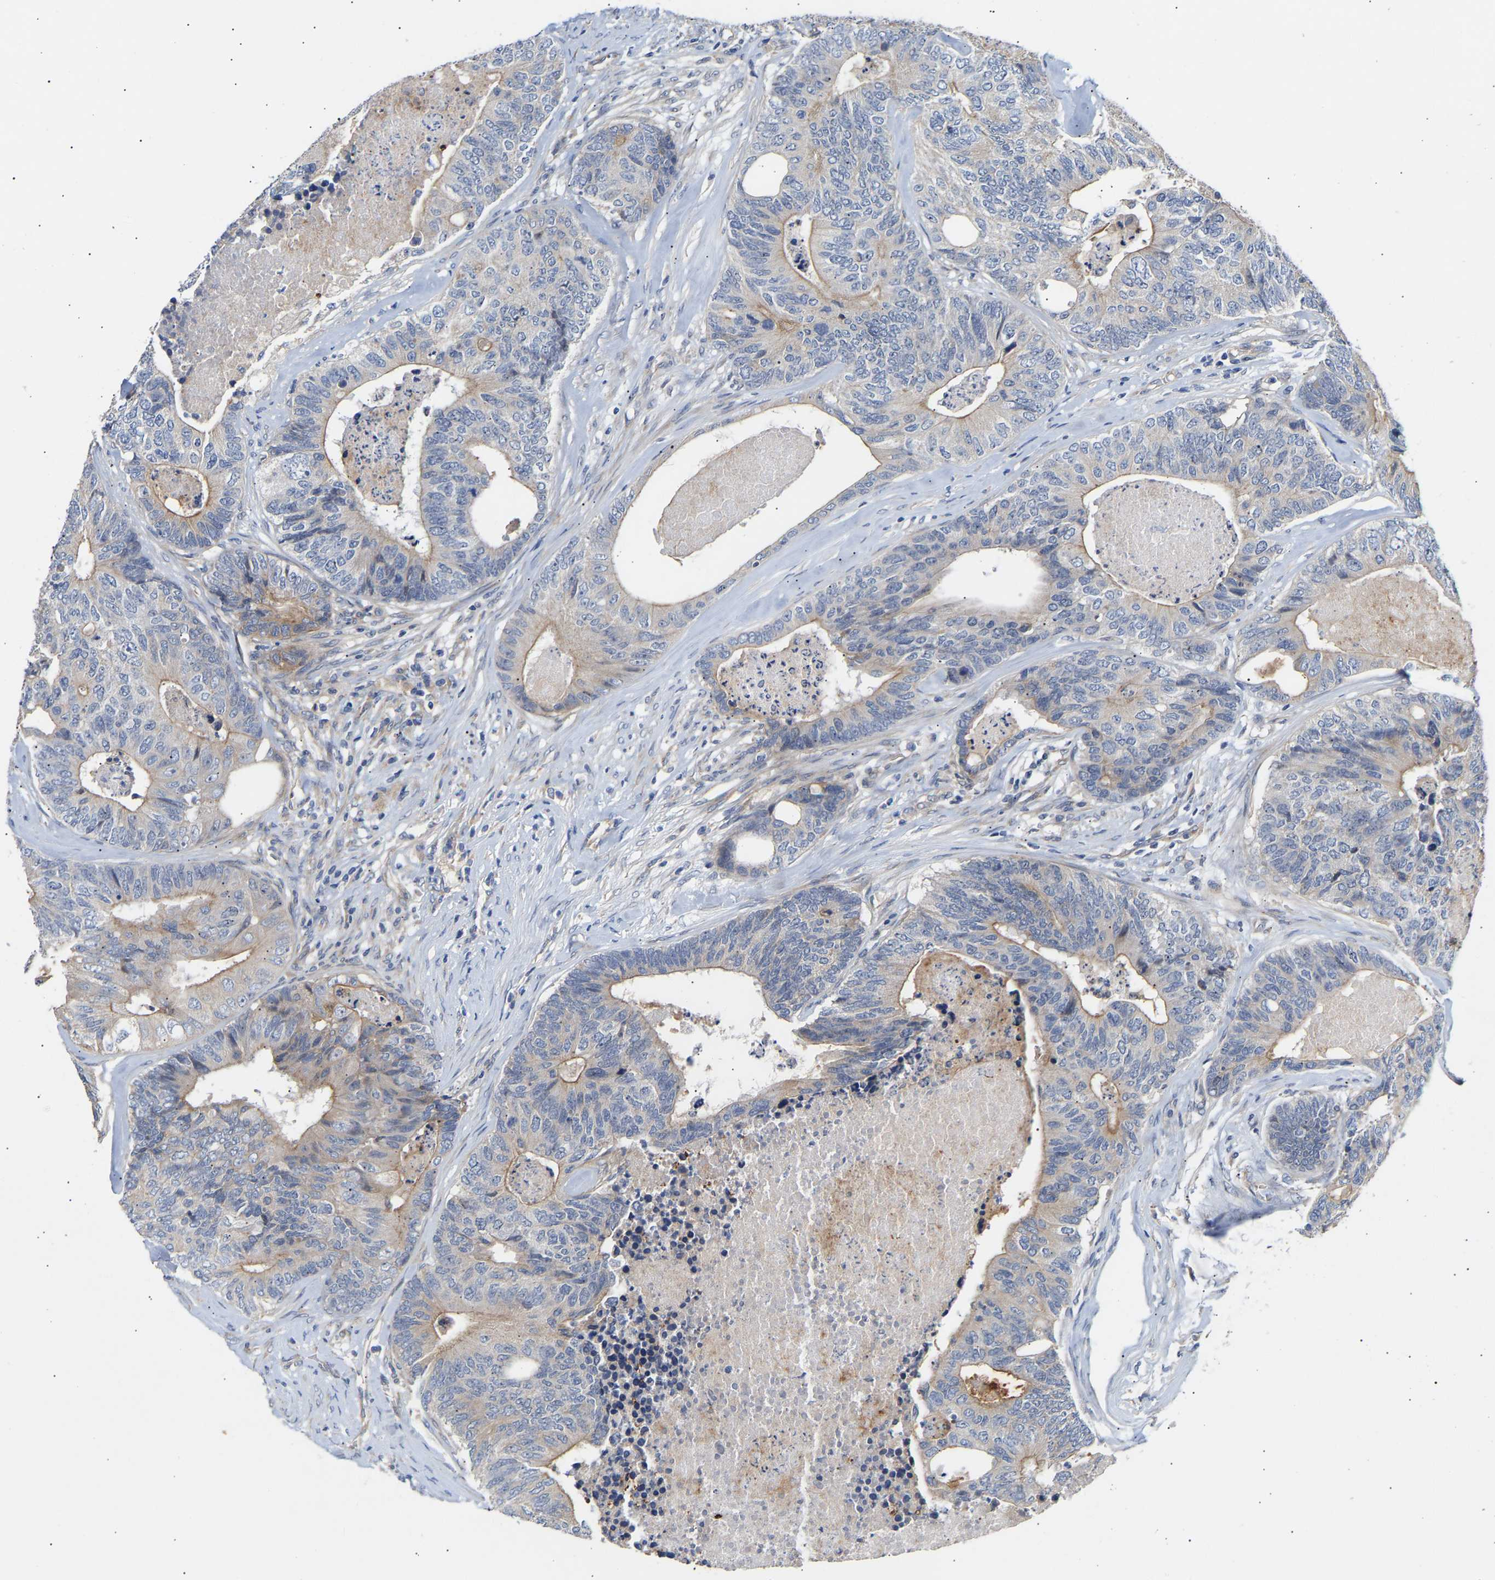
{"staining": {"intensity": "weak", "quantity": "25%-75%", "location": "cytoplasmic/membranous"}, "tissue": "colorectal cancer", "cell_type": "Tumor cells", "image_type": "cancer", "snomed": [{"axis": "morphology", "description": "Adenocarcinoma, NOS"}, {"axis": "topography", "description": "Colon"}], "caption": "A brown stain labels weak cytoplasmic/membranous positivity of a protein in adenocarcinoma (colorectal) tumor cells.", "gene": "KASH5", "patient": {"sex": "female", "age": 67}}